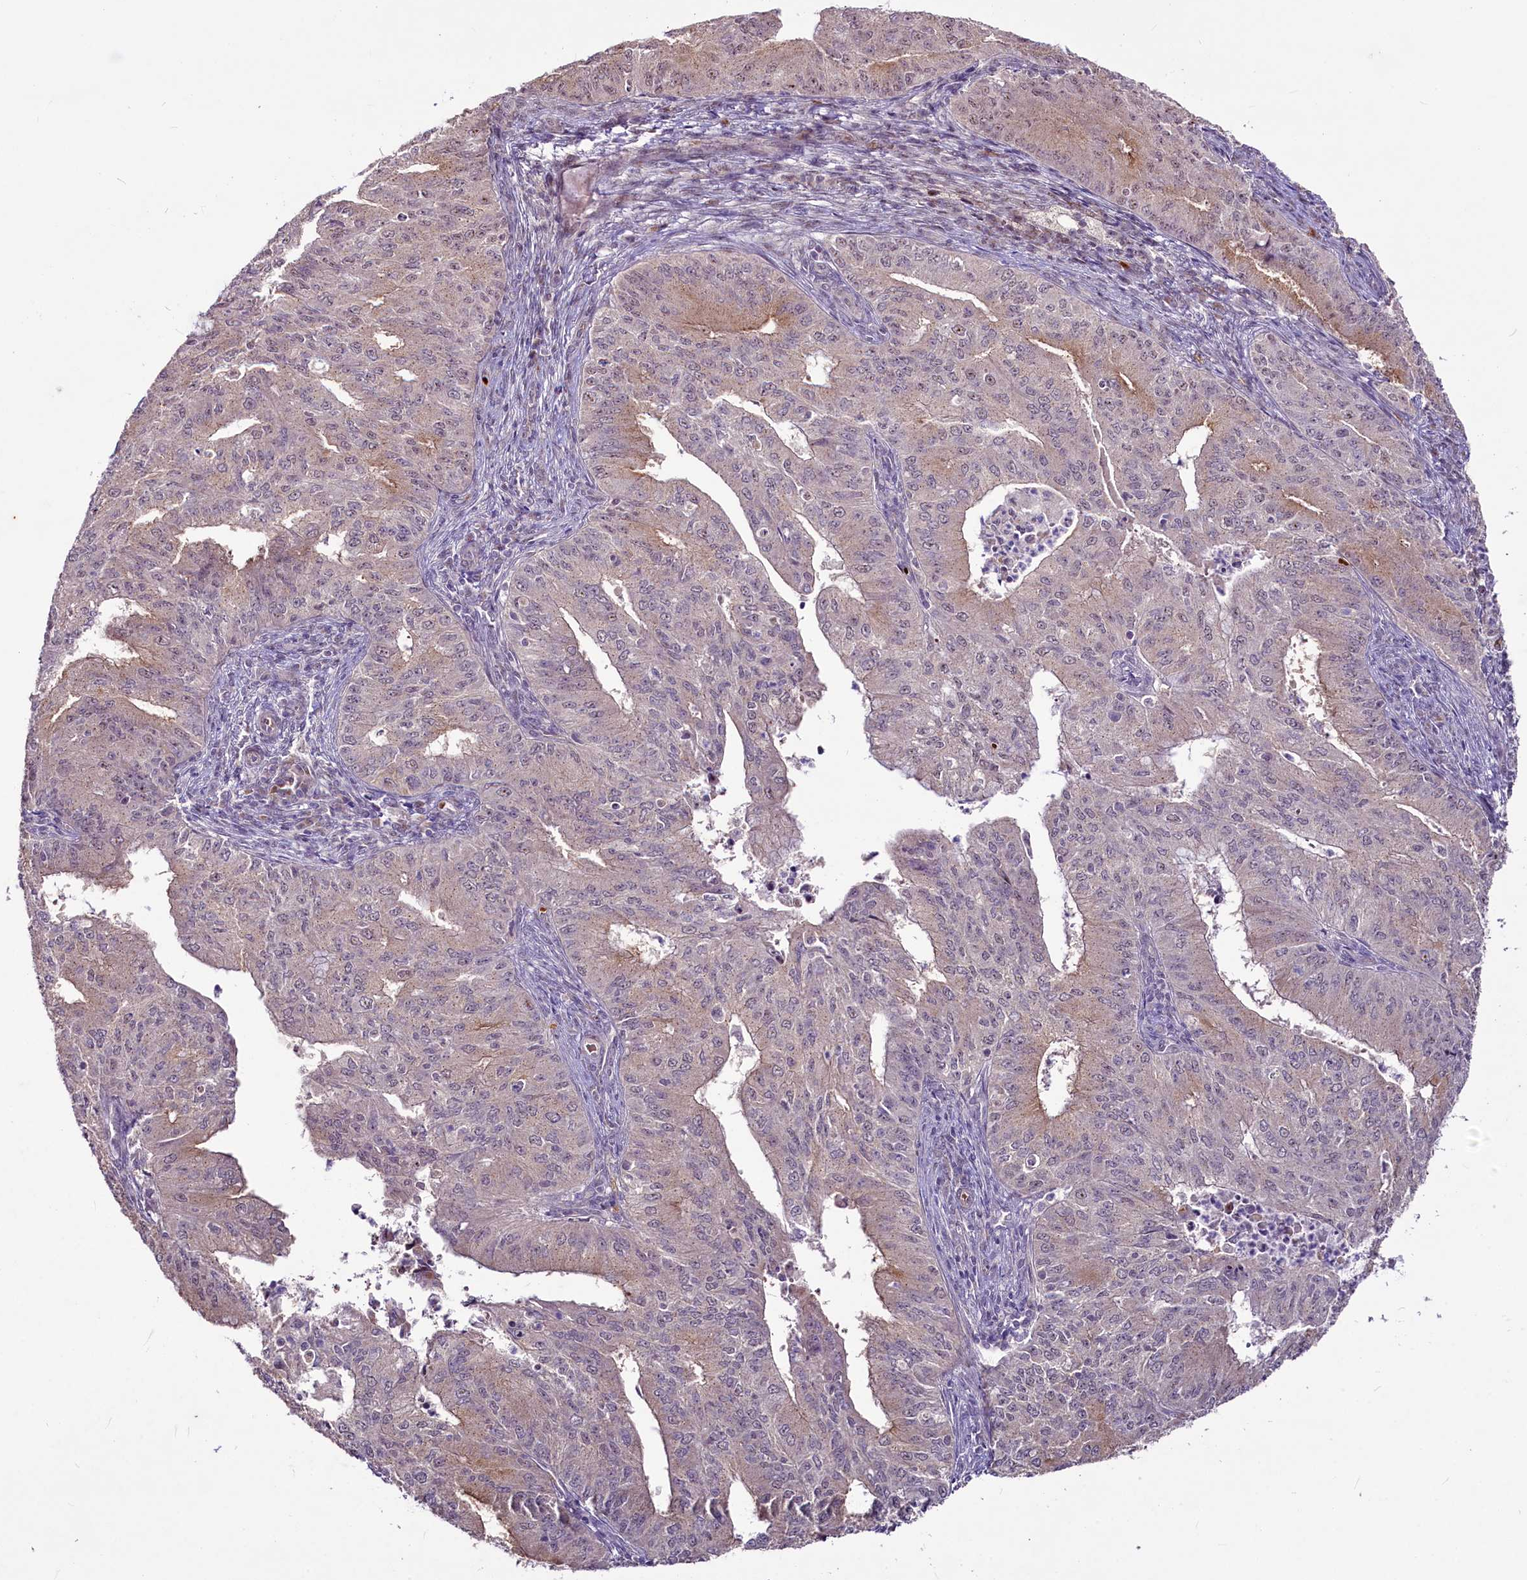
{"staining": {"intensity": "weak", "quantity": "<25%", "location": "cytoplasmic/membranous"}, "tissue": "endometrial cancer", "cell_type": "Tumor cells", "image_type": "cancer", "snomed": [{"axis": "morphology", "description": "Adenocarcinoma, NOS"}, {"axis": "topography", "description": "Endometrium"}], "caption": "Tumor cells are negative for protein expression in human adenocarcinoma (endometrial).", "gene": "SUSD3", "patient": {"sex": "female", "age": 50}}